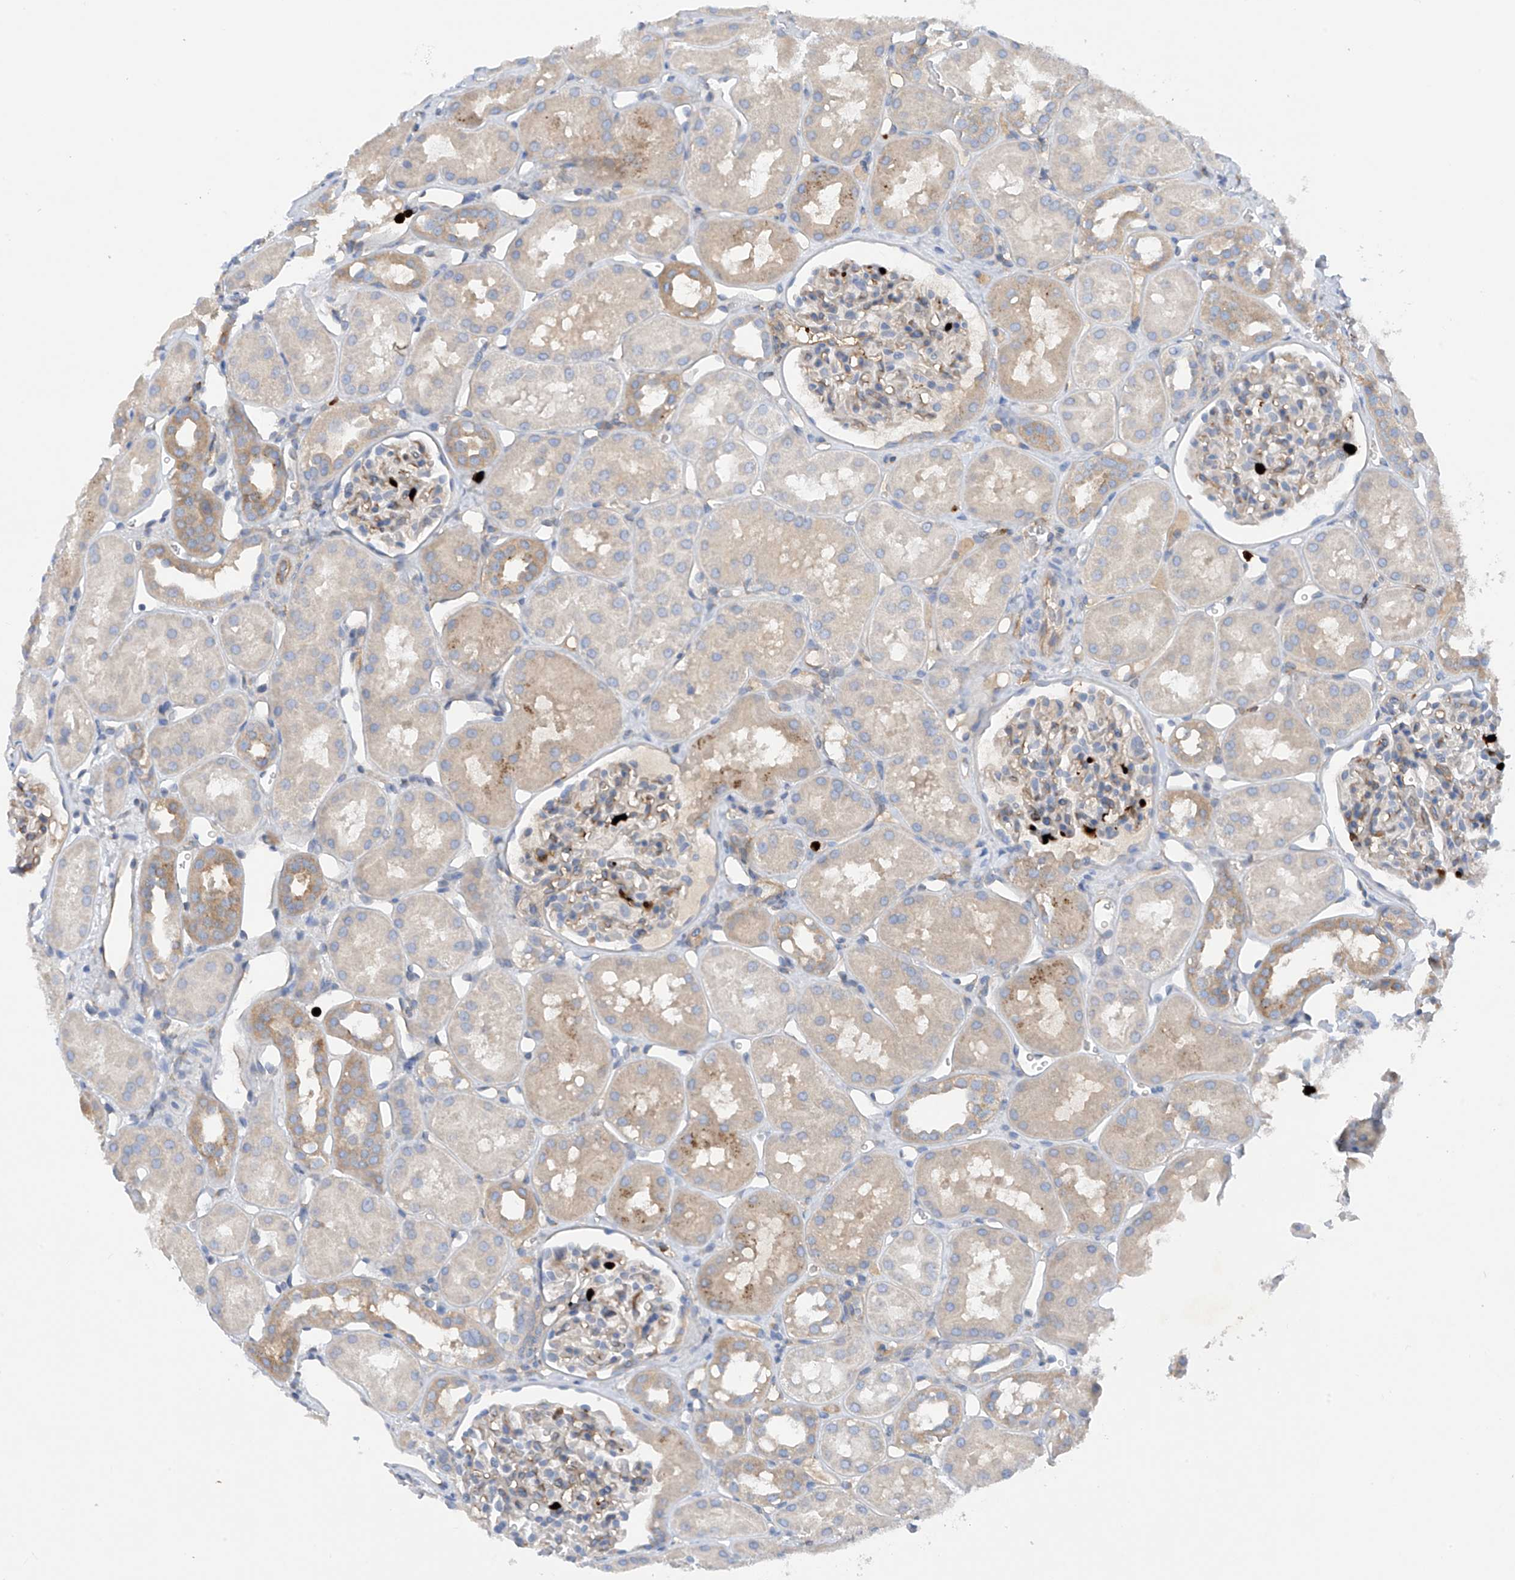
{"staining": {"intensity": "weak", "quantity": "<25%", "location": "cytoplasmic/membranous"}, "tissue": "kidney", "cell_type": "Cells in glomeruli", "image_type": "normal", "snomed": [{"axis": "morphology", "description": "Normal tissue, NOS"}, {"axis": "topography", "description": "Kidney"}], "caption": "Immunohistochemical staining of benign human kidney demonstrates no significant positivity in cells in glomeruli. (DAB (3,3'-diaminobenzidine) IHC visualized using brightfield microscopy, high magnification).", "gene": "PHACTR2", "patient": {"sex": "male", "age": 16}}